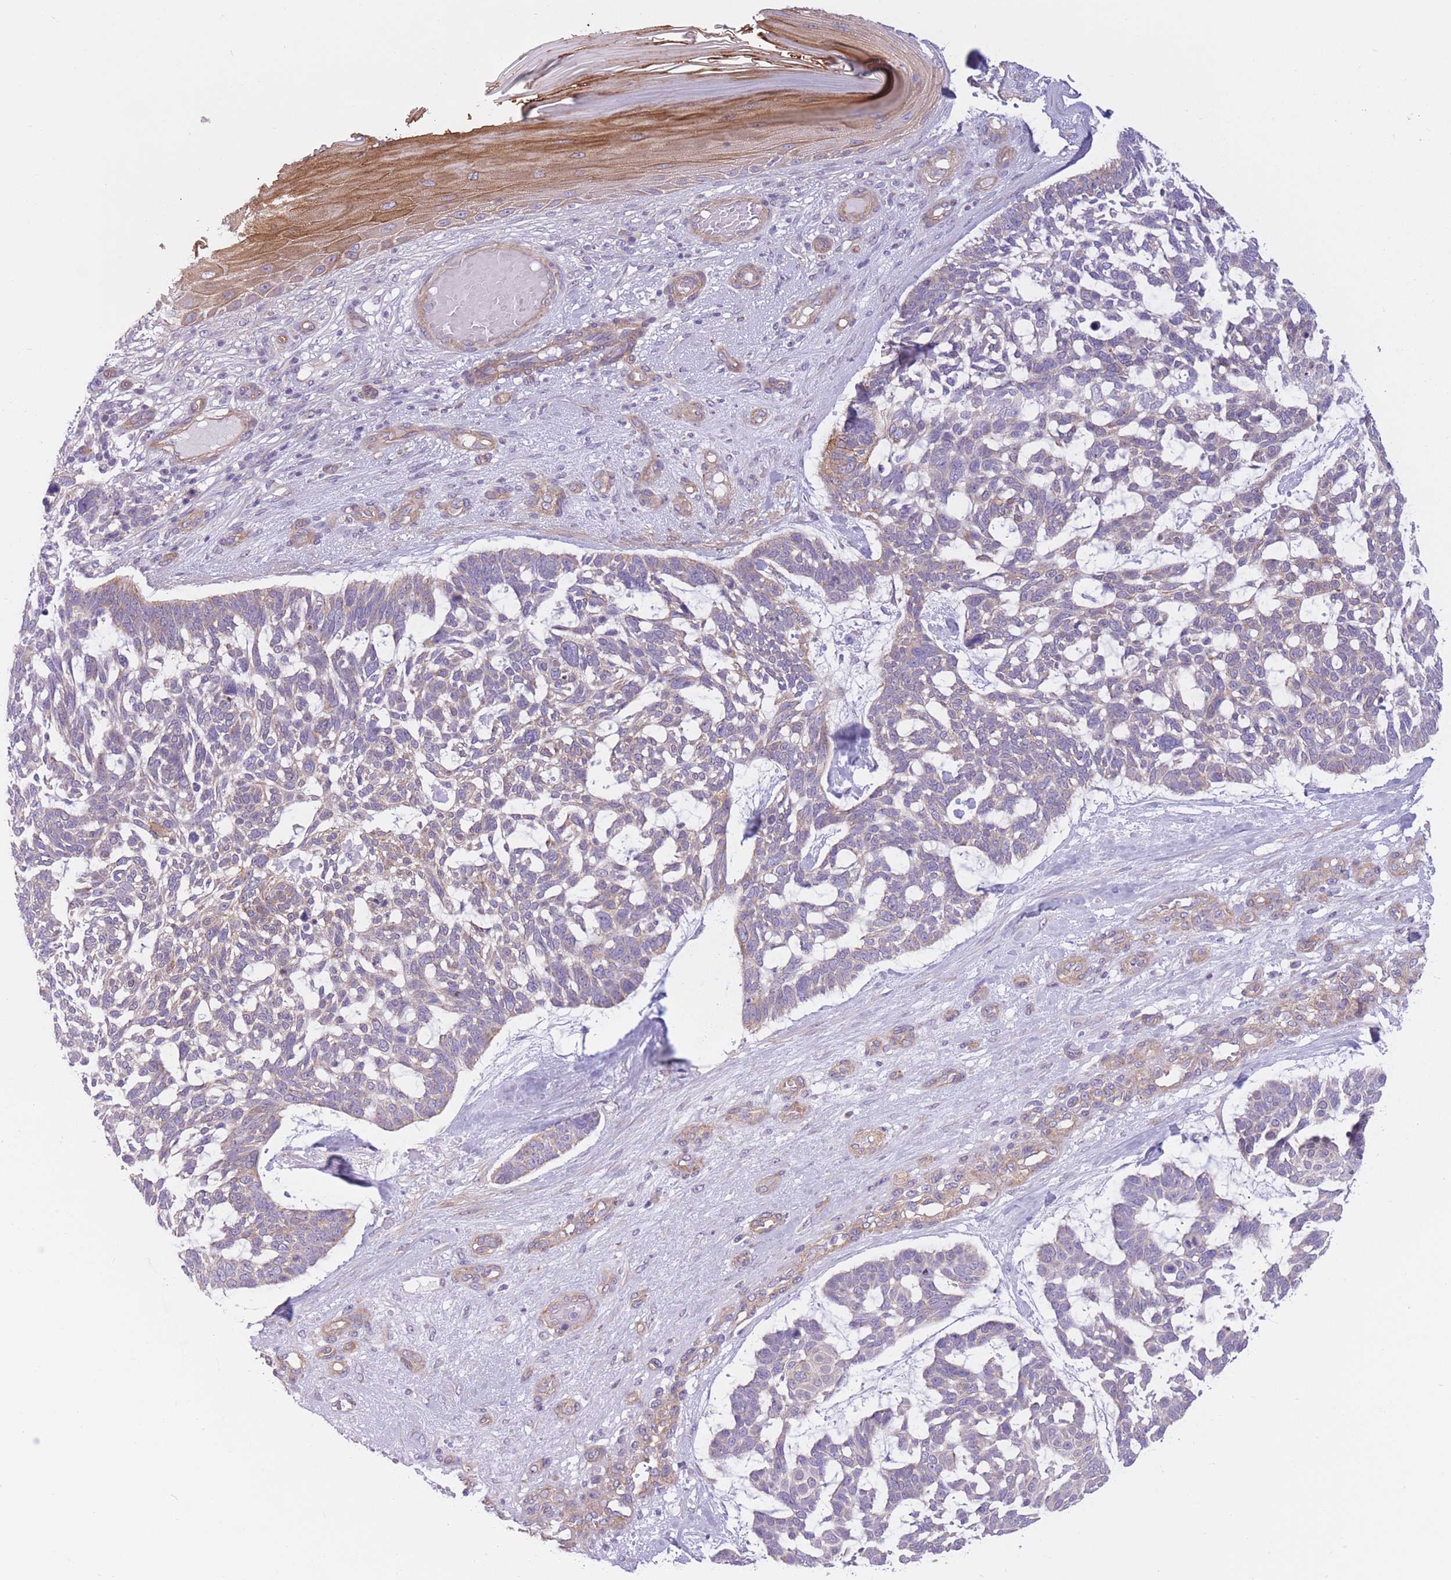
{"staining": {"intensity": "weak", "quantity": "<25%", "location": "cytoplasmic/membranous"}, "tissue": "skin cancer", "cell_type": "Tumor cells", "image_type": "cancer", "snomed": [{"axis": "morphology", "description": "Basal cell carcinoma"}, {"axis": "topography", "description": "Skin"}], "caption": "Skin cancer (basal cell carcinoma) was stained to show a protein in brown. There is no significant staining in tumor cells.", "gene": "SERPINB3", "patient": {"sex": "male", "age": 88}}